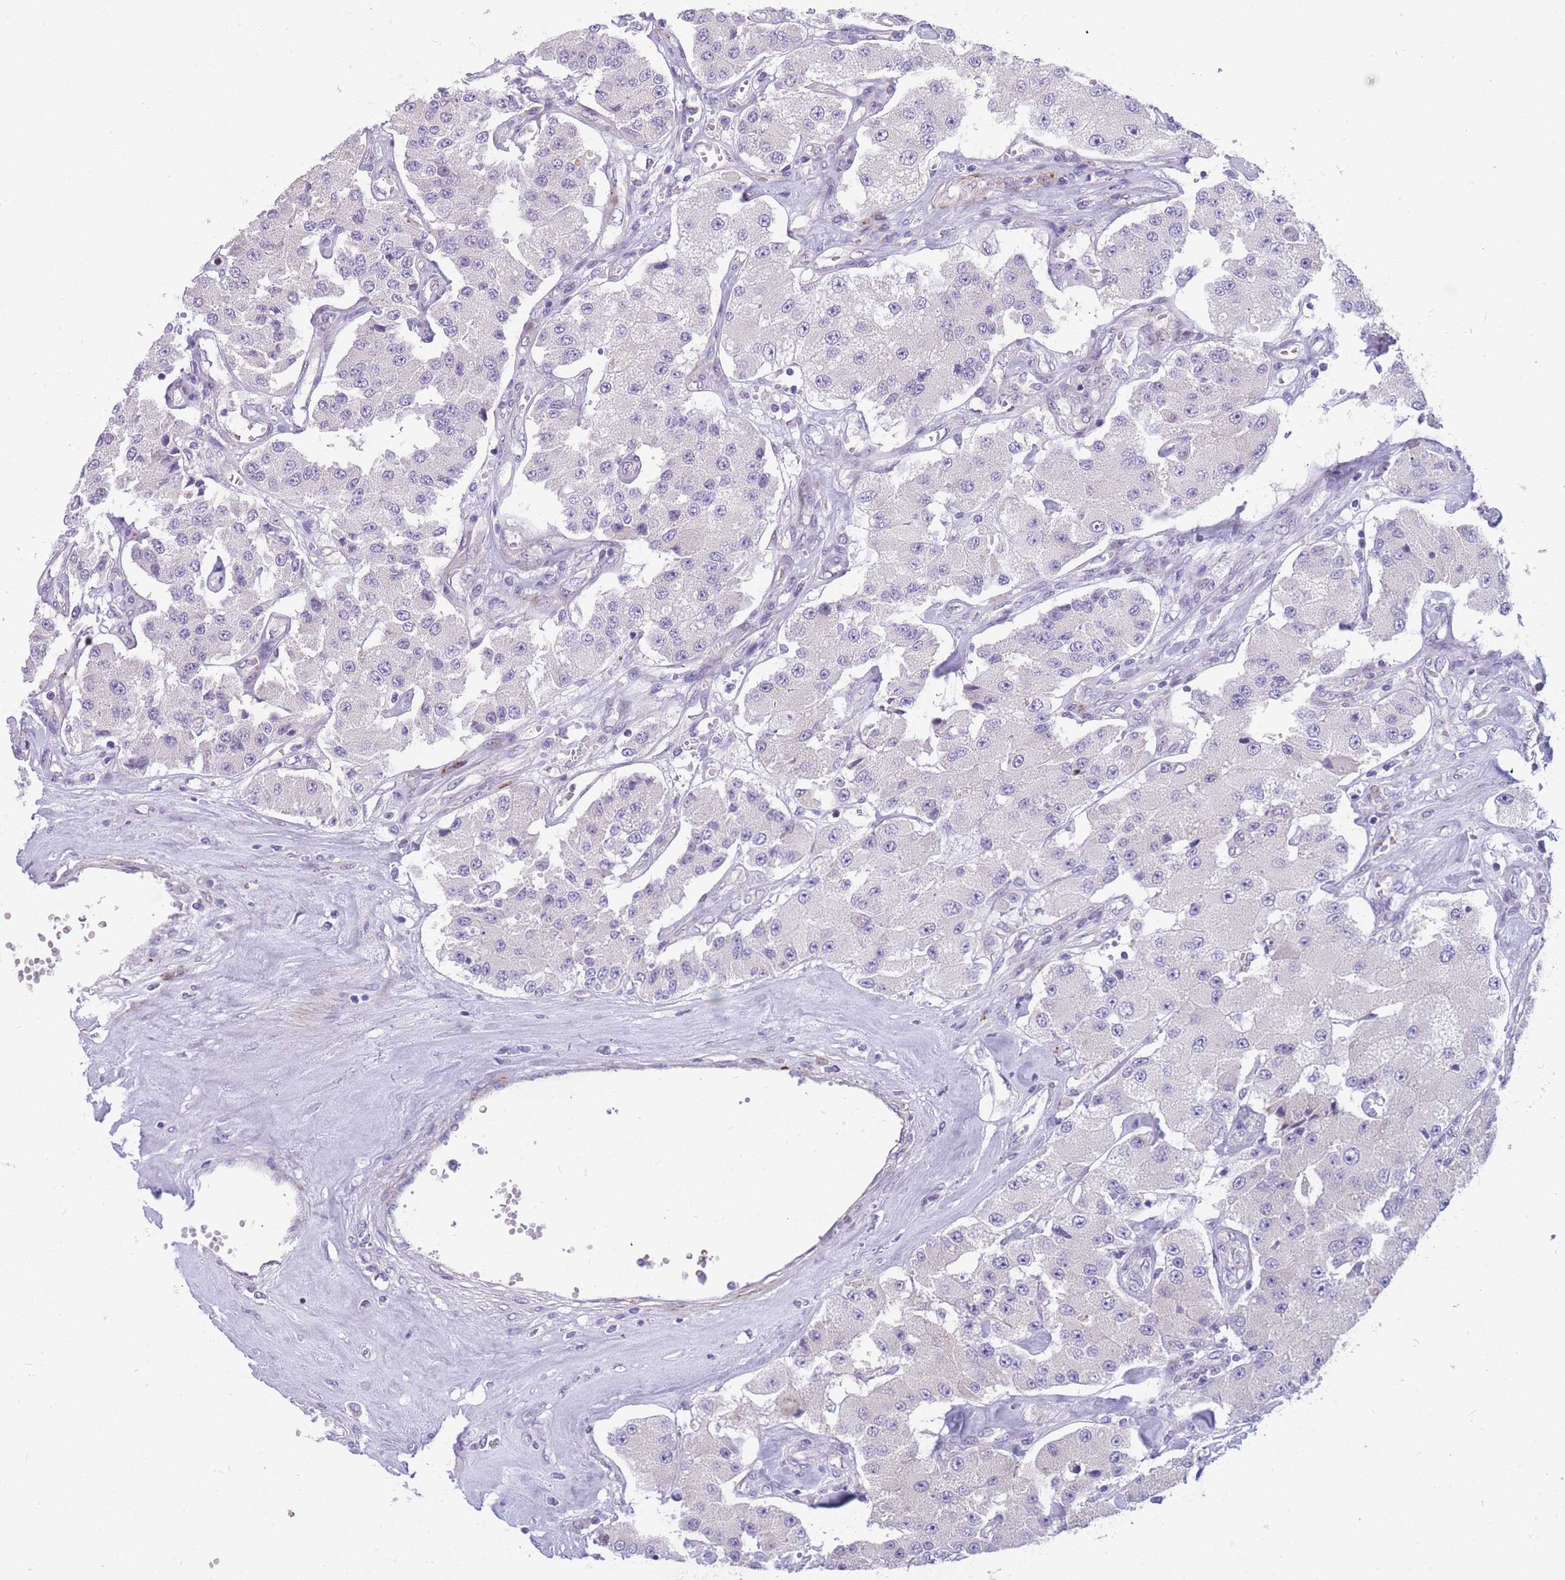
{"staining": {"intensity": "negative", "quantity": "none", "location": "none"}, "tissue": "carcinoid", "cell_type": "Tumor cells", "image_type": "cancer", "snomed": [{"axis": "morphology", "description": "Carcinoid, malignant, NOS"}, {"axis": "topography", "description": "Pancreas"}], "caption": "DAB immunohistochemical staining of carcinoid (malignant) shows no significant staining in tumor cells.", "gene": "DDX49", "patient": {"sex": "male", "age": 41}}